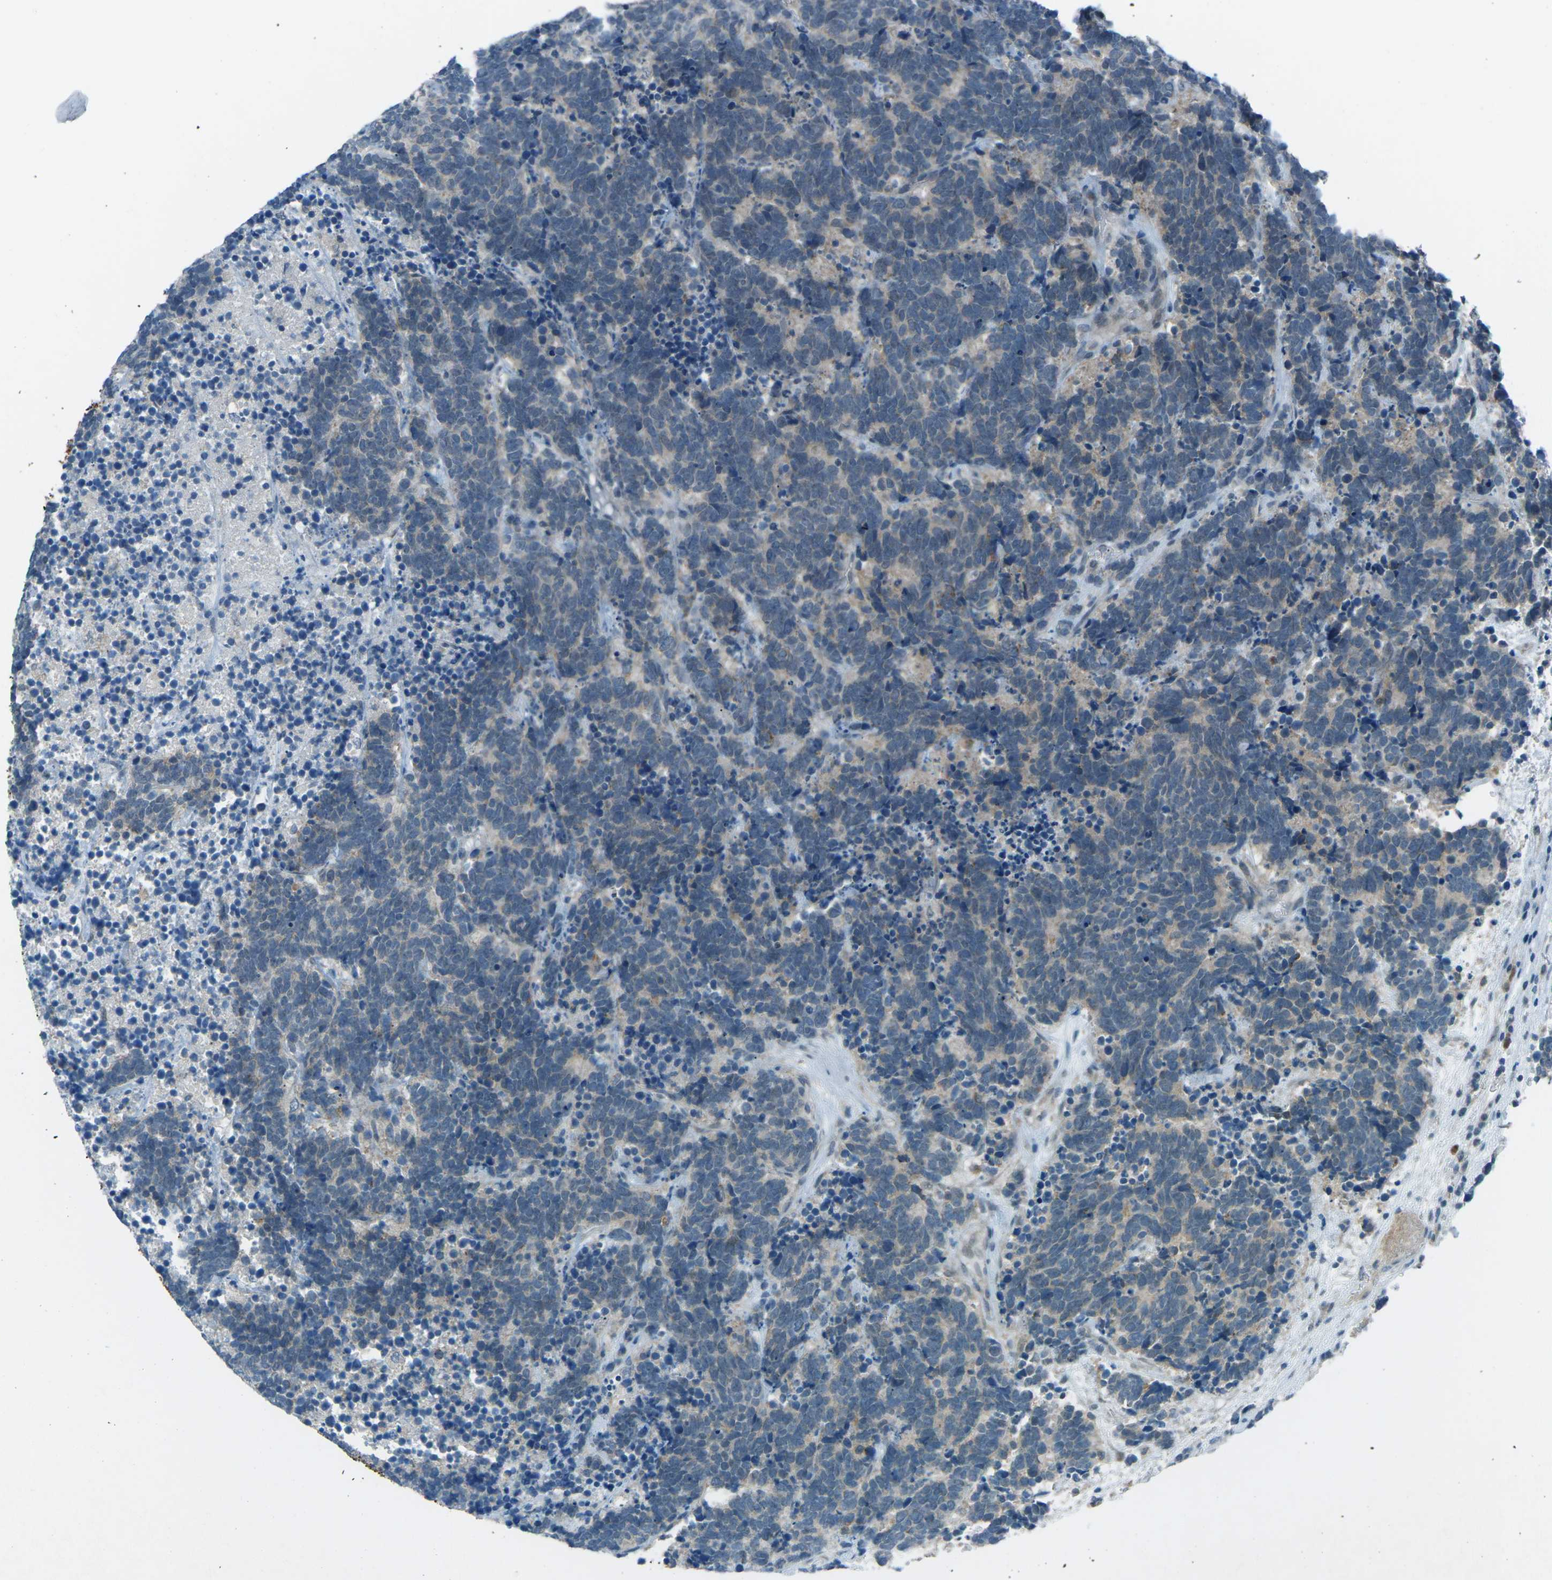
{"staining": {"intensity": "weak", "quantity": "<25%", "location": "cytoplasmic/membranous"}, "tissue": "carcinoid", "cell_type": "Tumor cells", "image_type": "cancer", "snomed": [{"axis": "morphology", "description": "Carcinoma, NOS"}, {"axis": "morphology", "description": "Carcinoid, malignant, NOS"}, {"axis": "topography", "description": "Urinary bladder"}], "caption": "Tumor cells are negative for protein expression in human carcinoid. (DAB IHC with hematoxylin counter stain).", "gene": "PRKCA", "patient": {"sex": "male", "age": 57}}